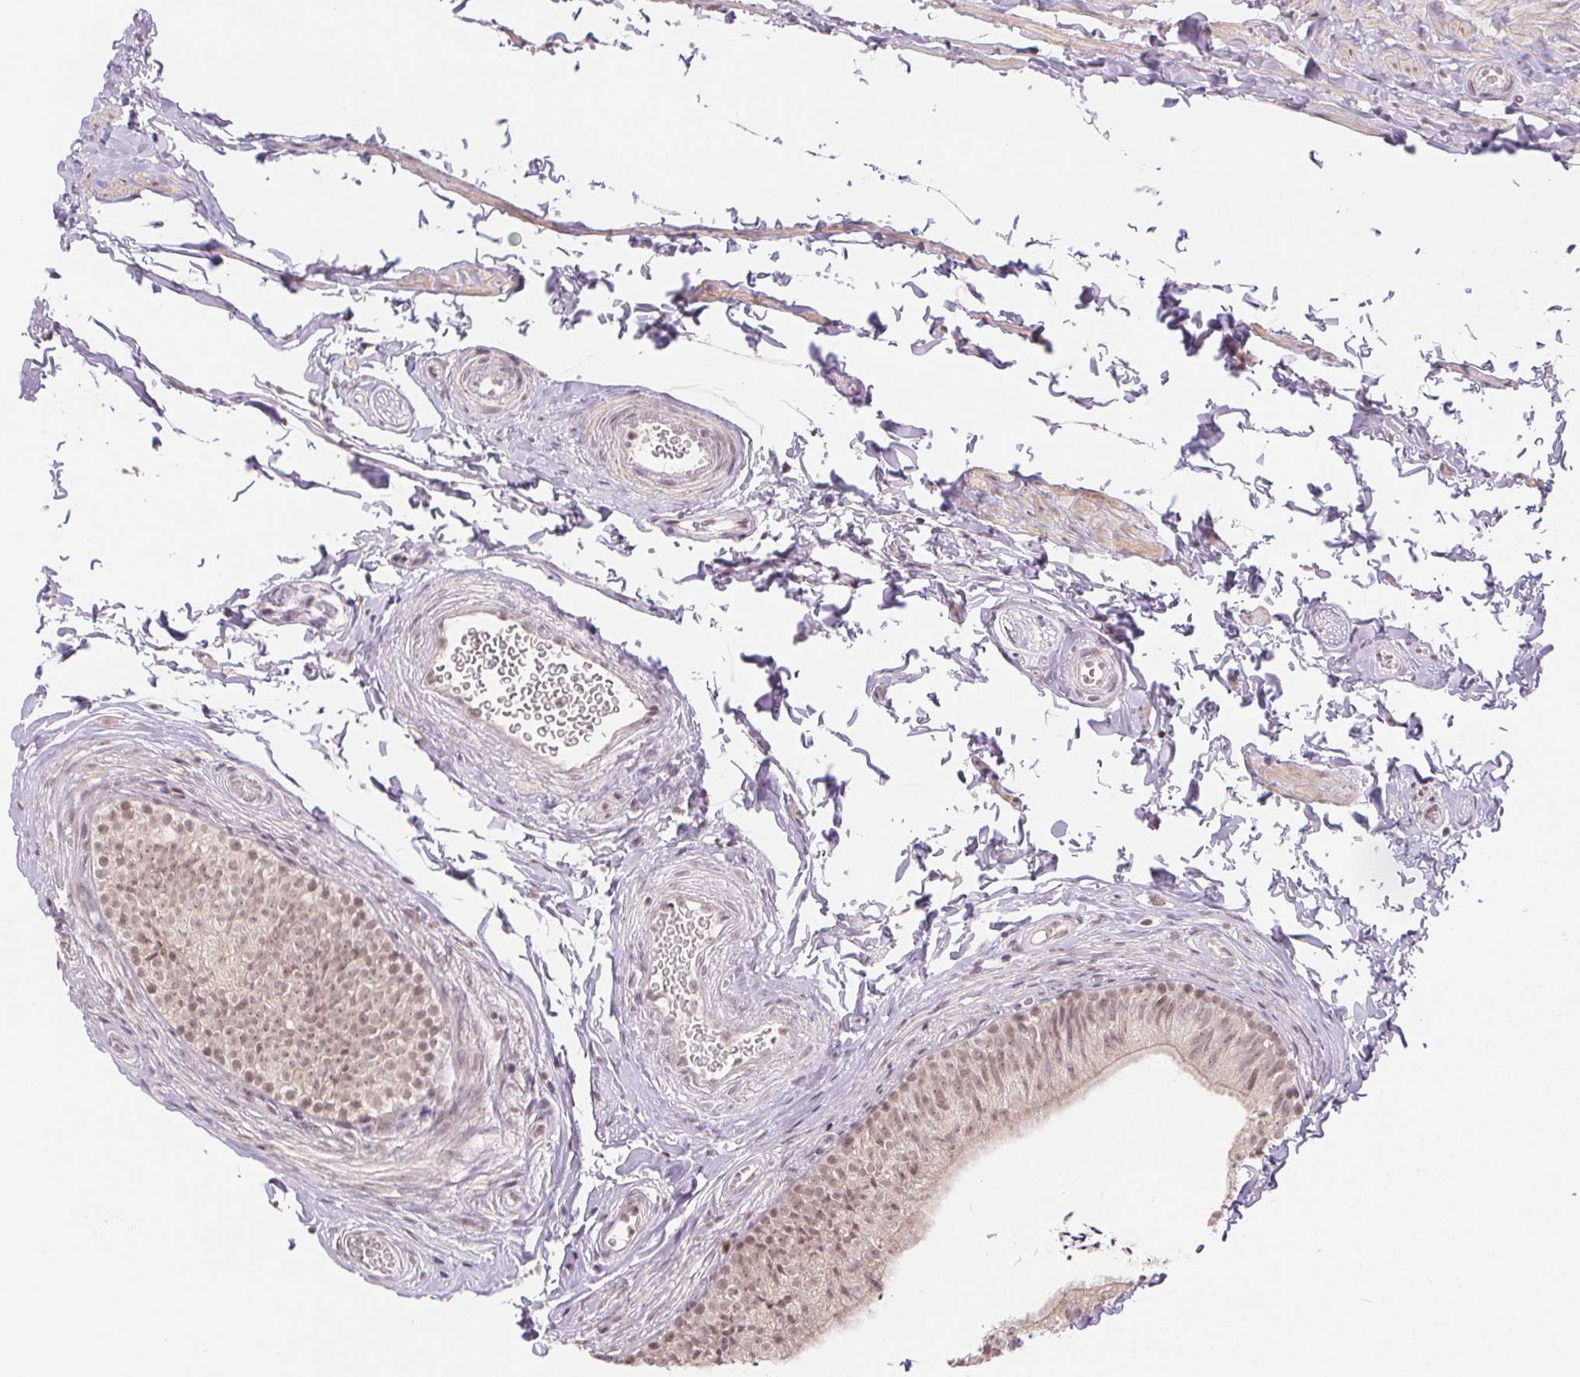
{"staining": {"intensity": "weak", "quantity": "<25%", "location": "nuclear"}, "tissue": "epididymis", "cell_type": "Glandular cells", "image_type": "normal", "snomed": [{"axis": "morphology", "description": "Normal tissue, NOS"}, {"axis": "topography", "description": "Epididymis, spermatic cord, NOS"}, {"axis": "topography", "description": "Epididymis"}, {"axis": "topography", "description": "Peripheral nerve tissue"}], "caption": "Epididymis stained for a protein using immunohistochemistry (IHC) reveals no staining glandular cells.", "gene": "DEK", "patient": {"sex": "male", "age": 29}}